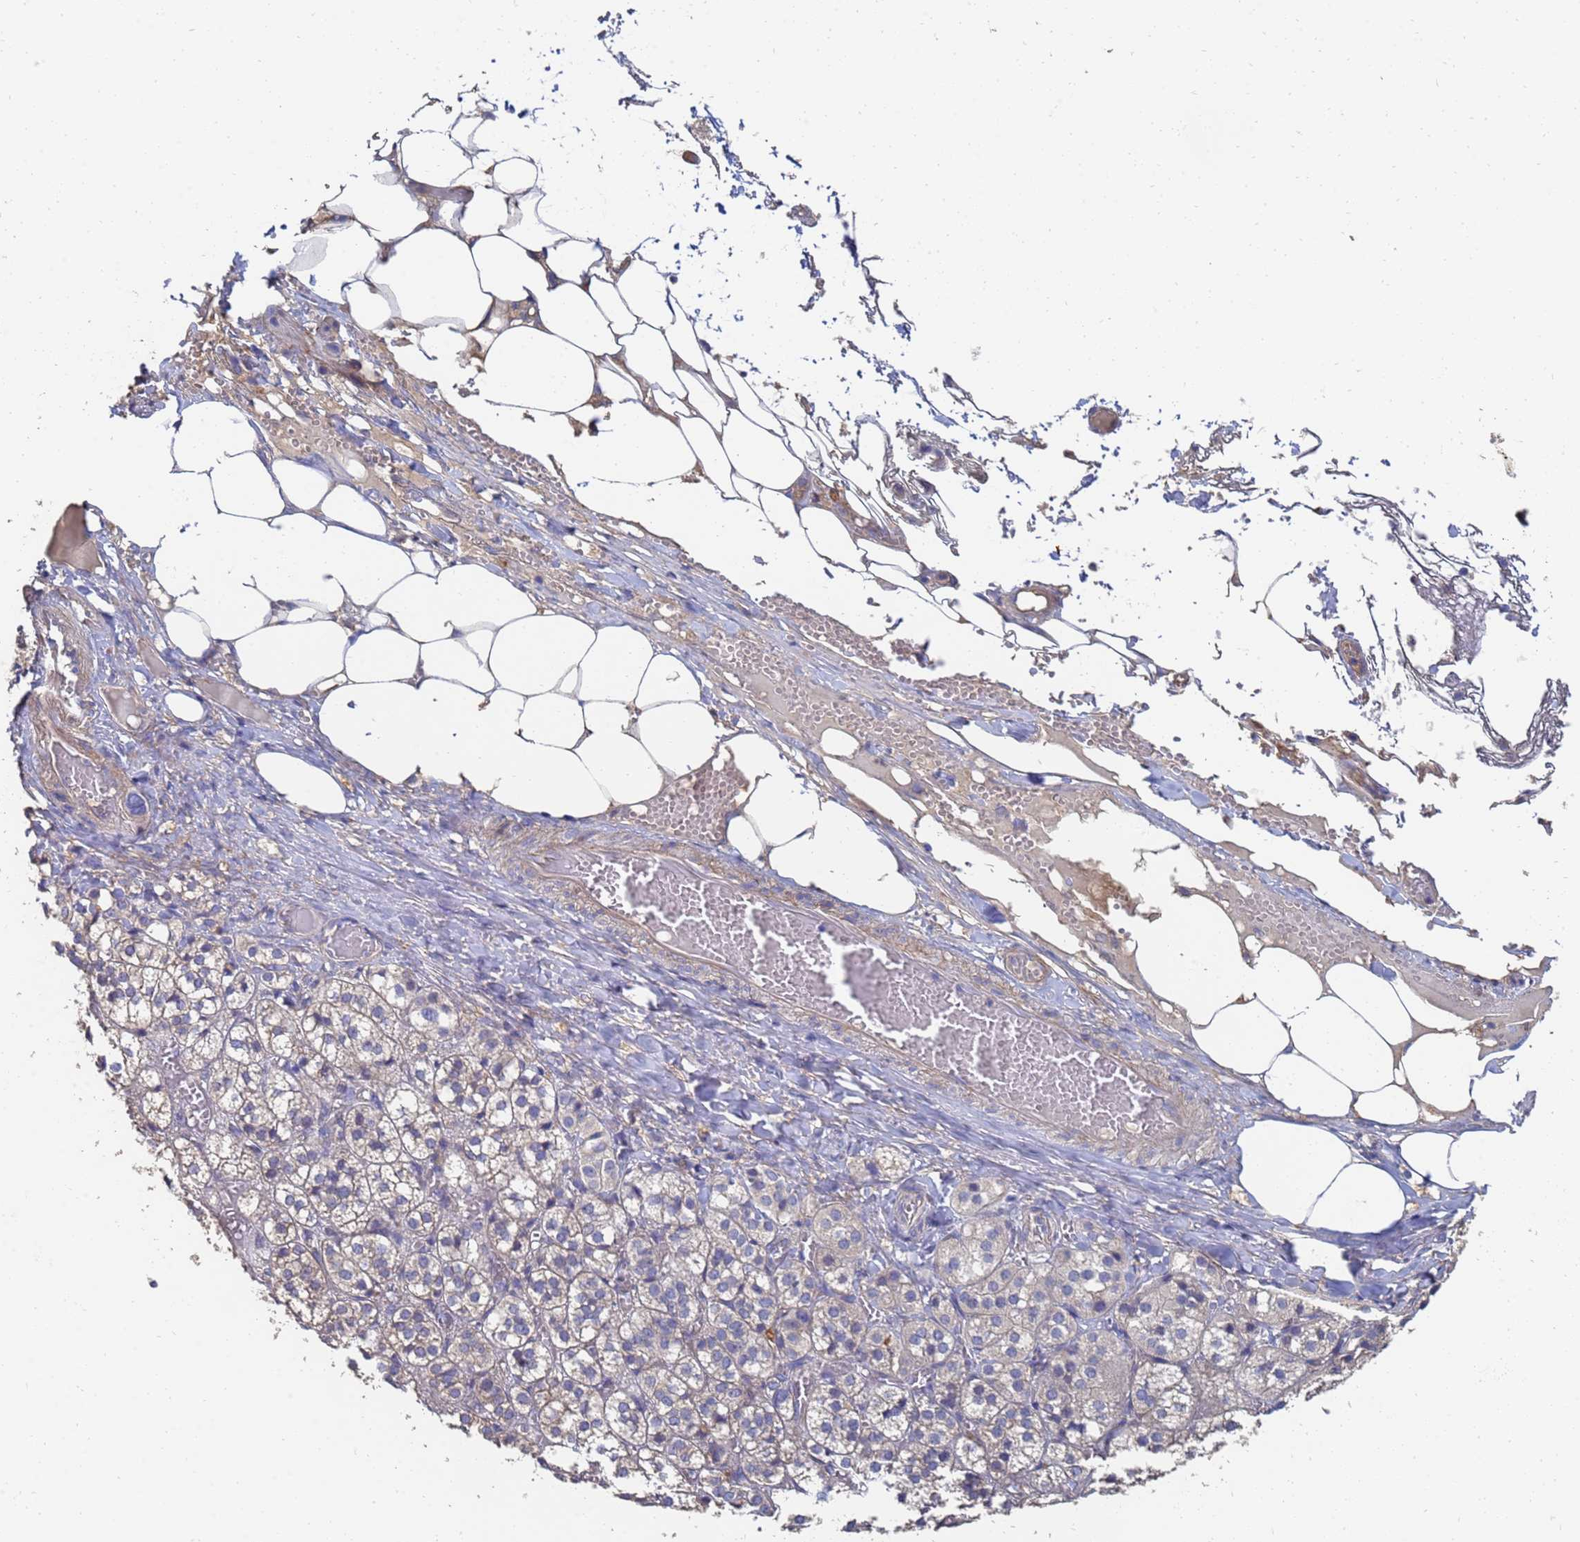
{"staining": {"intensity": "weak", "quantity": "<25%", "location": "cytoplasmic/membranous"}, "tissue": "adrenal gland", "cell_type": "Glandular cells", "image_type": "normal", "snomed": [{"axis": "morphology", "description": "Normal tissue, NOS"}, {"axis": "topography", "description": "Adrenal gland"}], "caption": "High power microscopy micrograph of an IHC histopathology image of normal adrenal gland, revealing no significant positivity in glandular cells. The staining was performed using DAB (3,3'-diaminobenzidine) to visualize the protein expression in brown, while the nuclei were stained in blue with hematoxylin (Magnification: 20x).", "gene": "LBX2", "patient": {"sex": "female", "age": 61}}